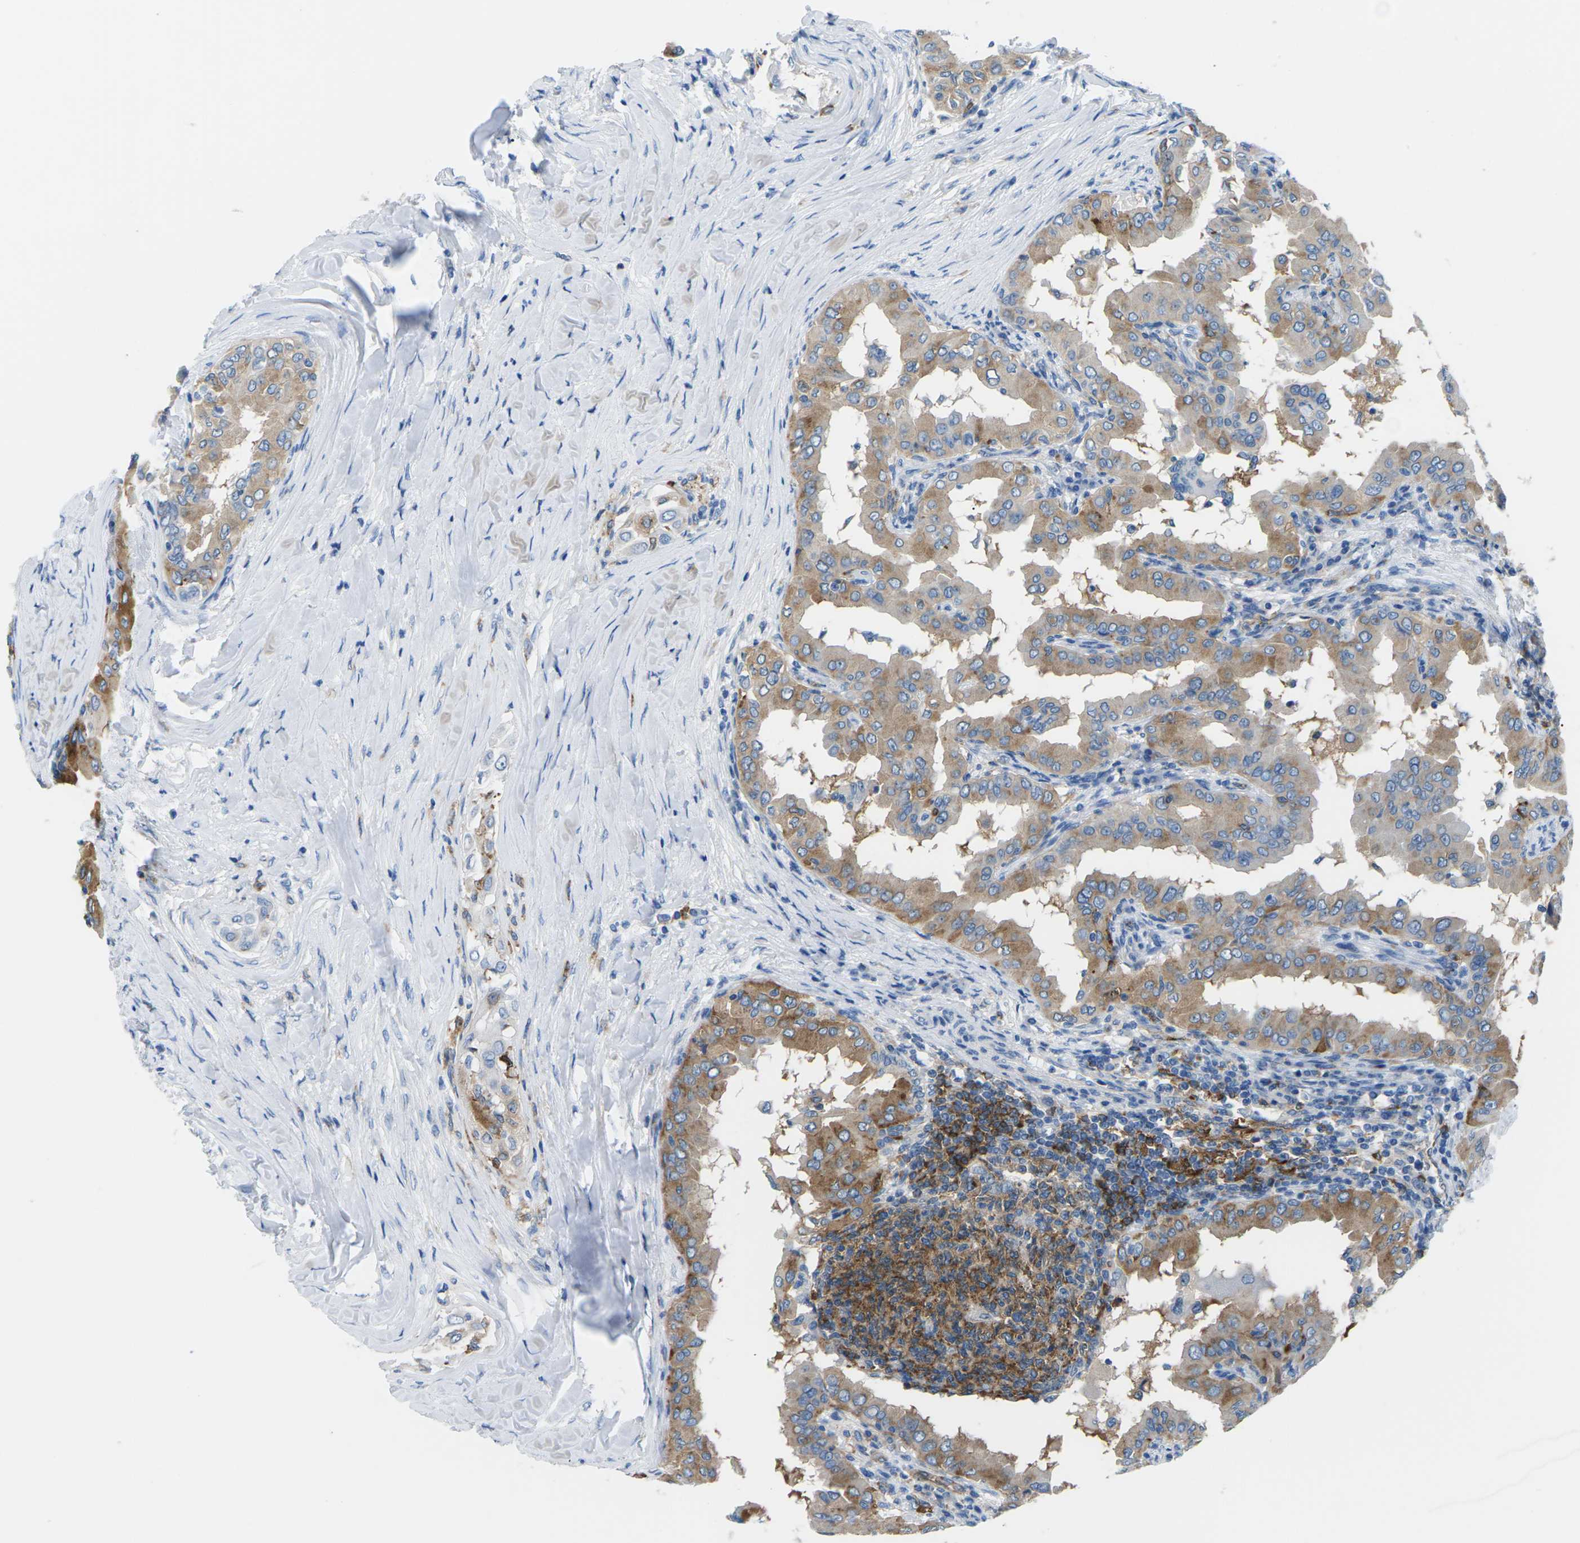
{"staining": {"intensity": "moderate", "quantity": "25%-75%", "location": "cytoplasmic/membranous"}, "tissue": "thyroid cancer", "cell_type": "Tumor cells", "image_type": "cancer", "snomed": [{"axis": "morphology", "description": "Papillary adenocarcinoma, NOS"}, {"axis": "topography", "description": "Thyroid gland"}], "caption": "The image shows staining of thyroid cancer (papillary adenocarcinoma), revealing moderate cytoplasmic/membranous protein positivity (brown color) within tumor cells.", "gene": "SYNGR2", "patient": {"sex": "male", "age": 33}}